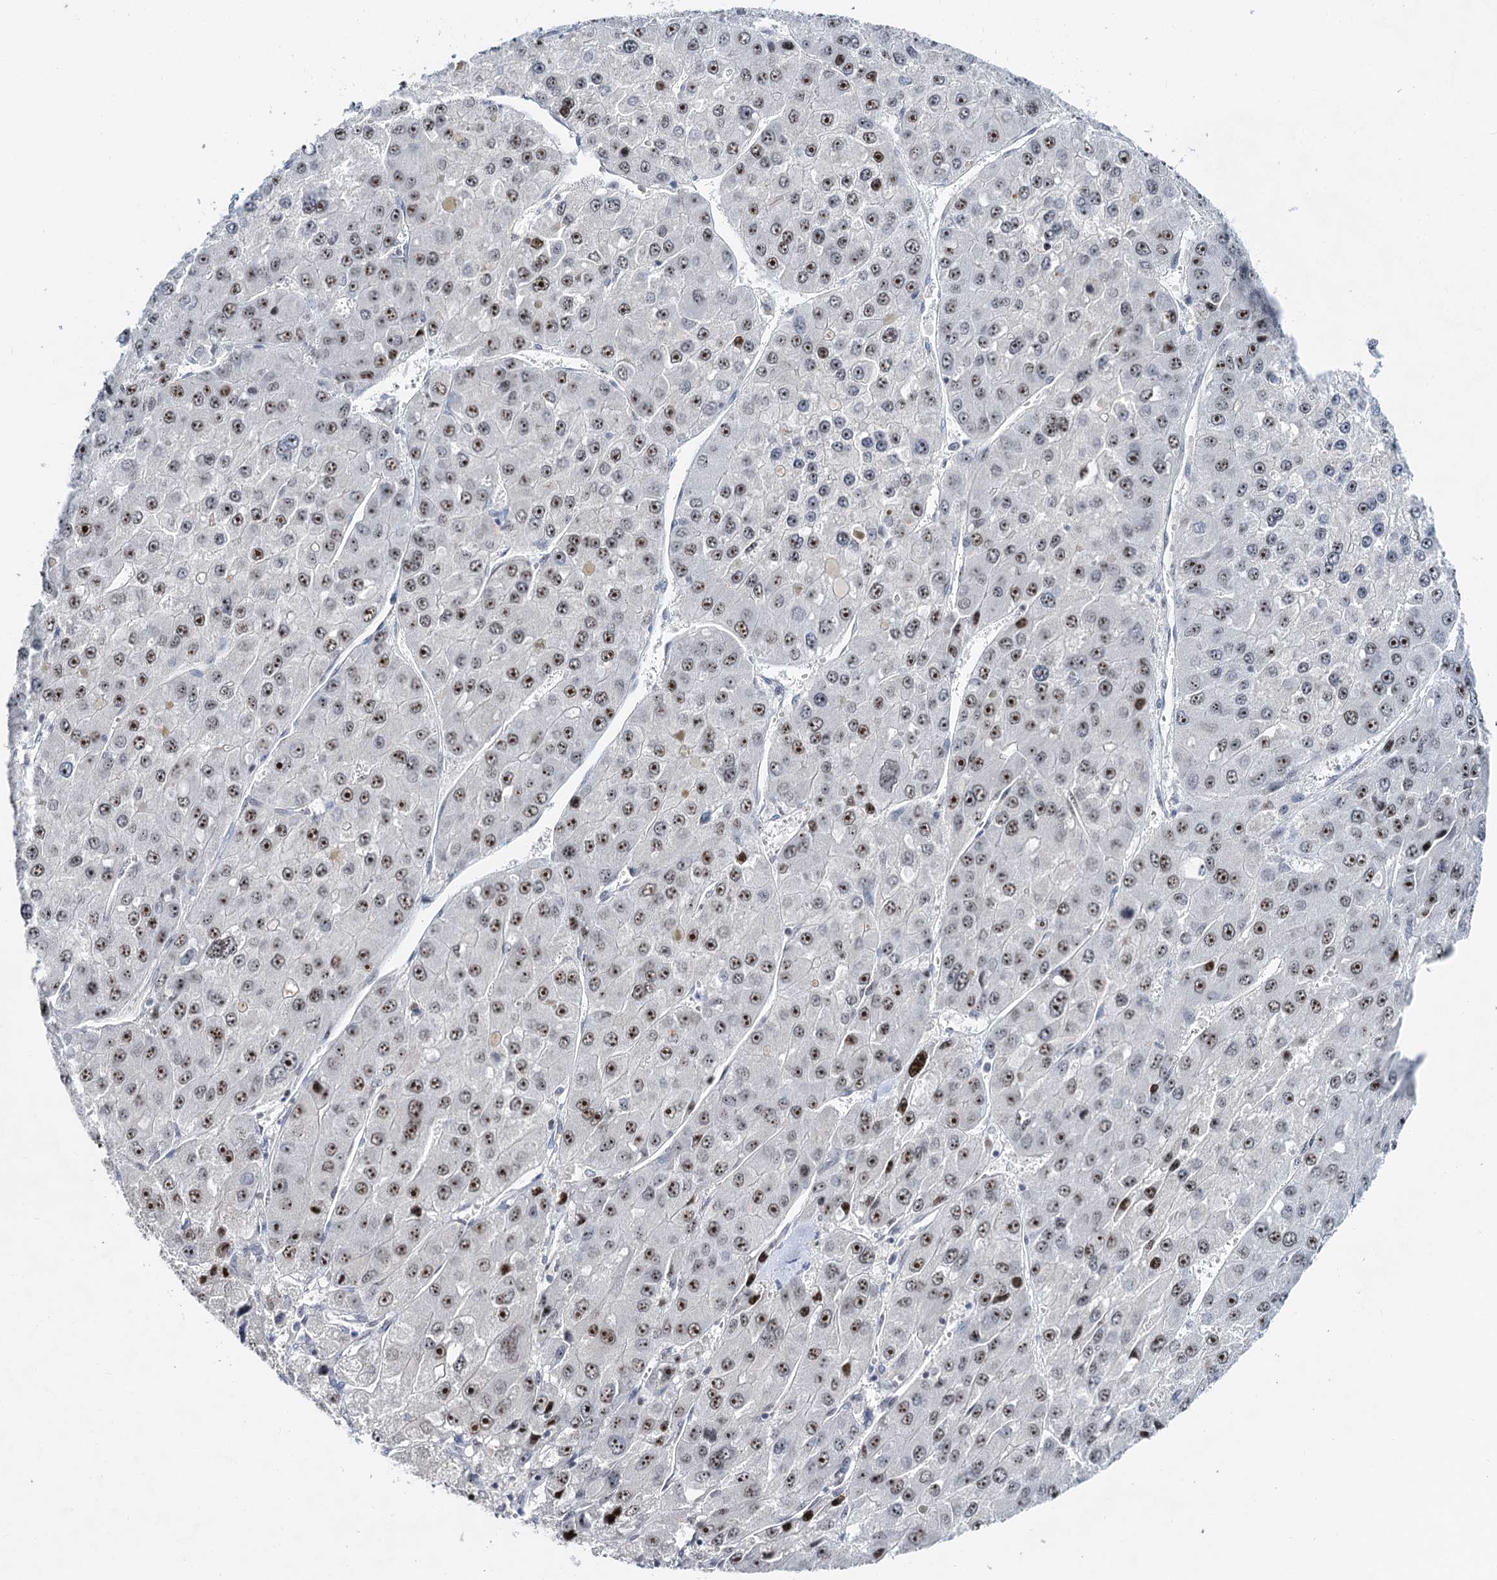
{"staining": {"intensity": "moderate", "quantity": ">75%", "location": "nuclear"}, "tissue": "liver cancer", "cell_type": "Tumor cells", "image_type": "cancer", "snomed": [{"axis": "morphology", "description": "Carcinoma, Hepatocellular, NOS"}, {"axis": "topography", "description": "Liver"}], "caption": "The immunohistochemical stain shows moderate nuclear expression in tumor cells of liver cancer (hepatocellular carcinoma) tissue. (DAB IHC, brown staining for protein, blue staining for nuclei).", "gene": "NOP2", "patient": {"sex": "female", "age": 73}}